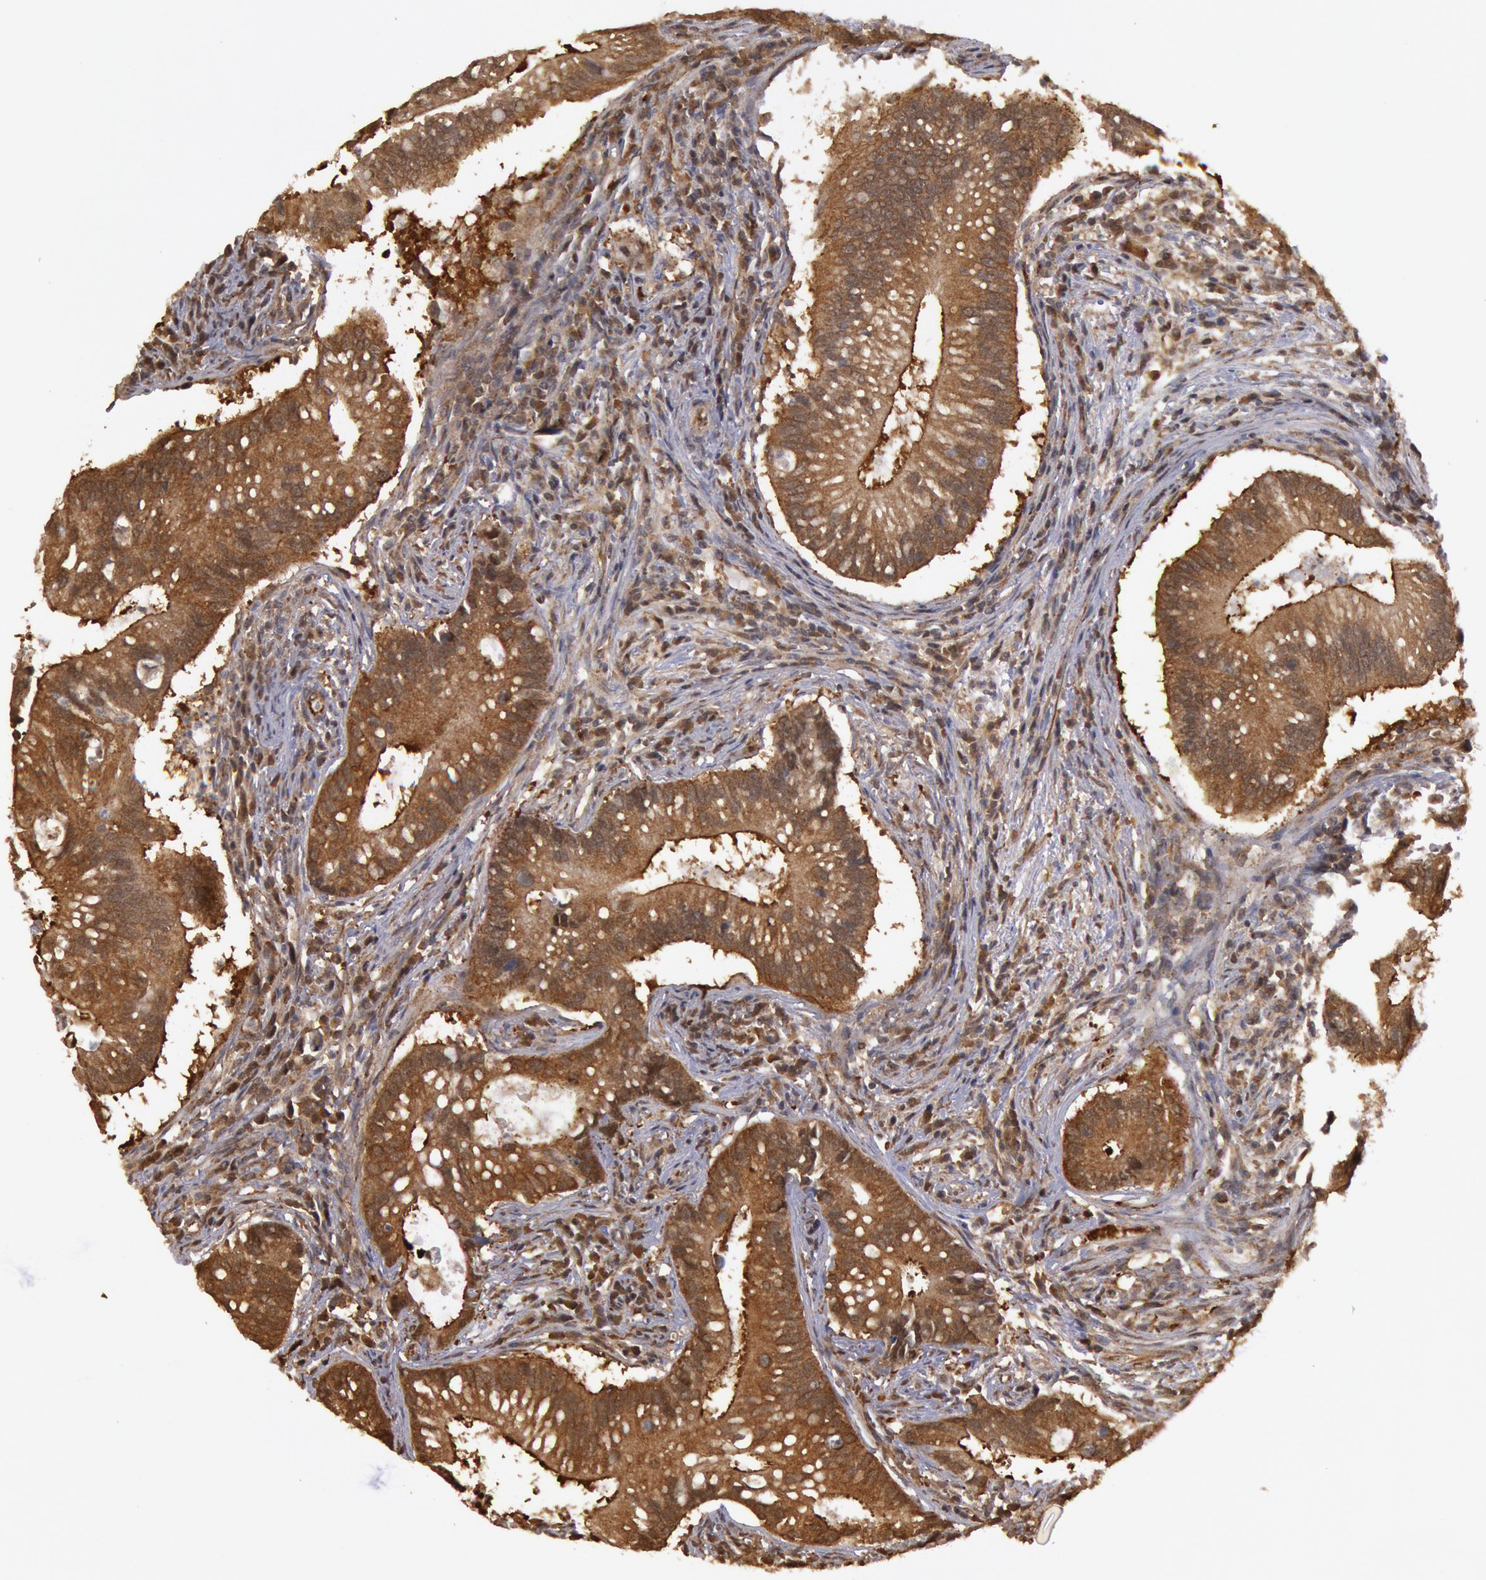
{"staining": {"intensity": "moderate", "quantity": ">75%", "location": "cytoplasmic/membranous"}, "tissue": "colorectal cancer", "cell_type": "Tumor cells", "image_type": "cancer", "snomed": [{"axis": "morphology", "description": "Adenocarcinoma, NOS"}, {"axis": "topography", "description": "Rectum"}], "caption": "A histopathology image of adenocarcinoma (colorectal) stained for a protein shows moderate cytoplasmic/membranous brown staining in tumor cells. (Stains: DAB in brown, nuclei in blue, Microscopy: brightfield microscopy at high magnification).", "gene": "USP14", "patient": {"sex": "female", "age": 81}}